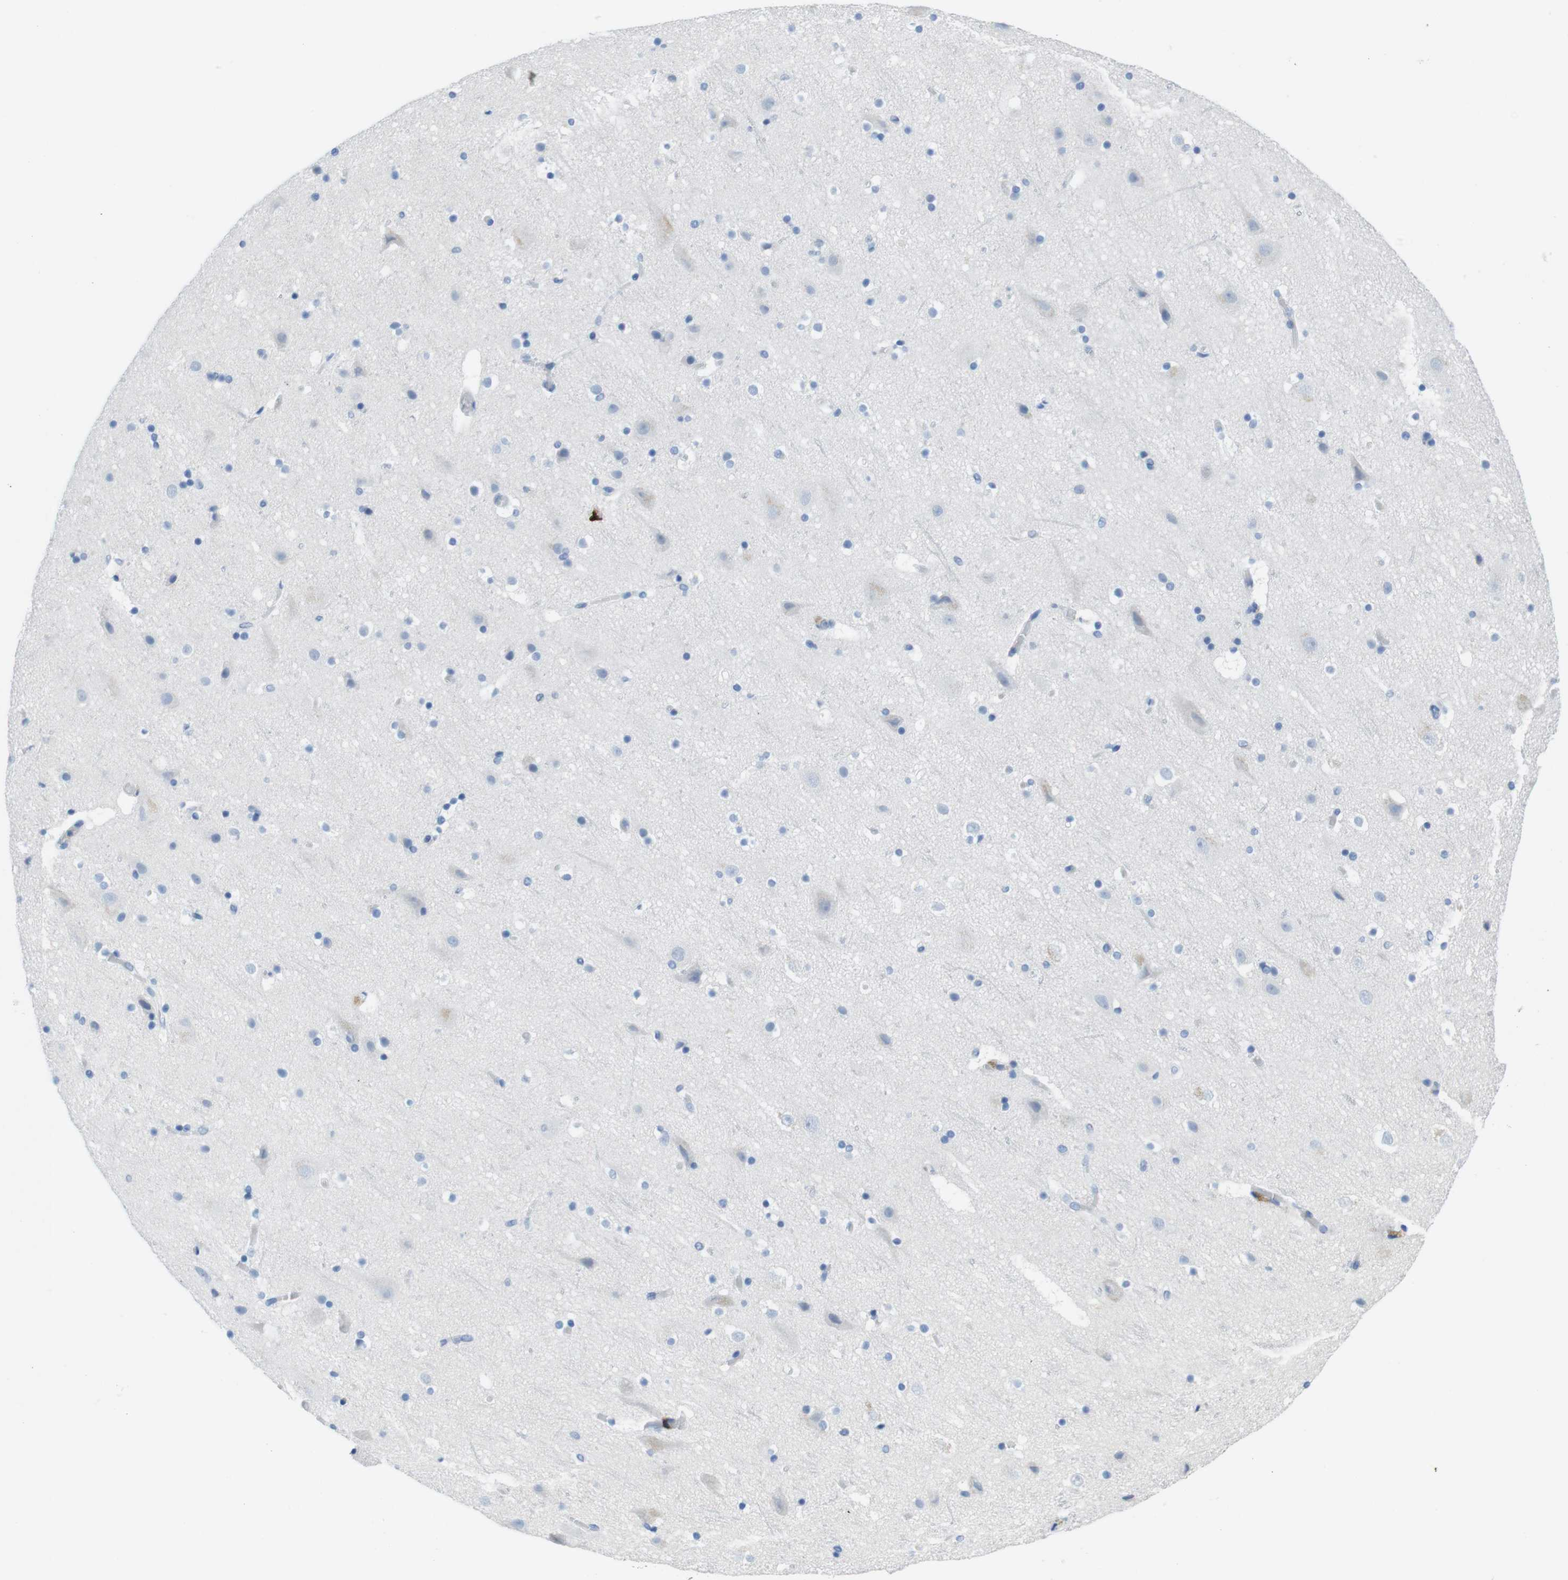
{"staining": {"intensity": "negative", "quantity": "none", "location": "none"}, "tissue": "cerebral cortex", "cell_type": "Endothelial cells", "image_type": "normal", "snomed": [{"axis": "morphology", "description": "Normal tissue, NOS"}, {"axis": "topography", "description": "Cerebral cortex"}], "caption": "IHC photomicrograph of benign cerebral cortex: human cerebral cortex stained with DAB (3,3'-diaminobenzidine) displays no significant protein positivity in endothelial cells. (Immunohistochemistry, brightfield microscopy, high magnification).", "gene": "CD5", "patient": {"sex": "male", "age": 45}}